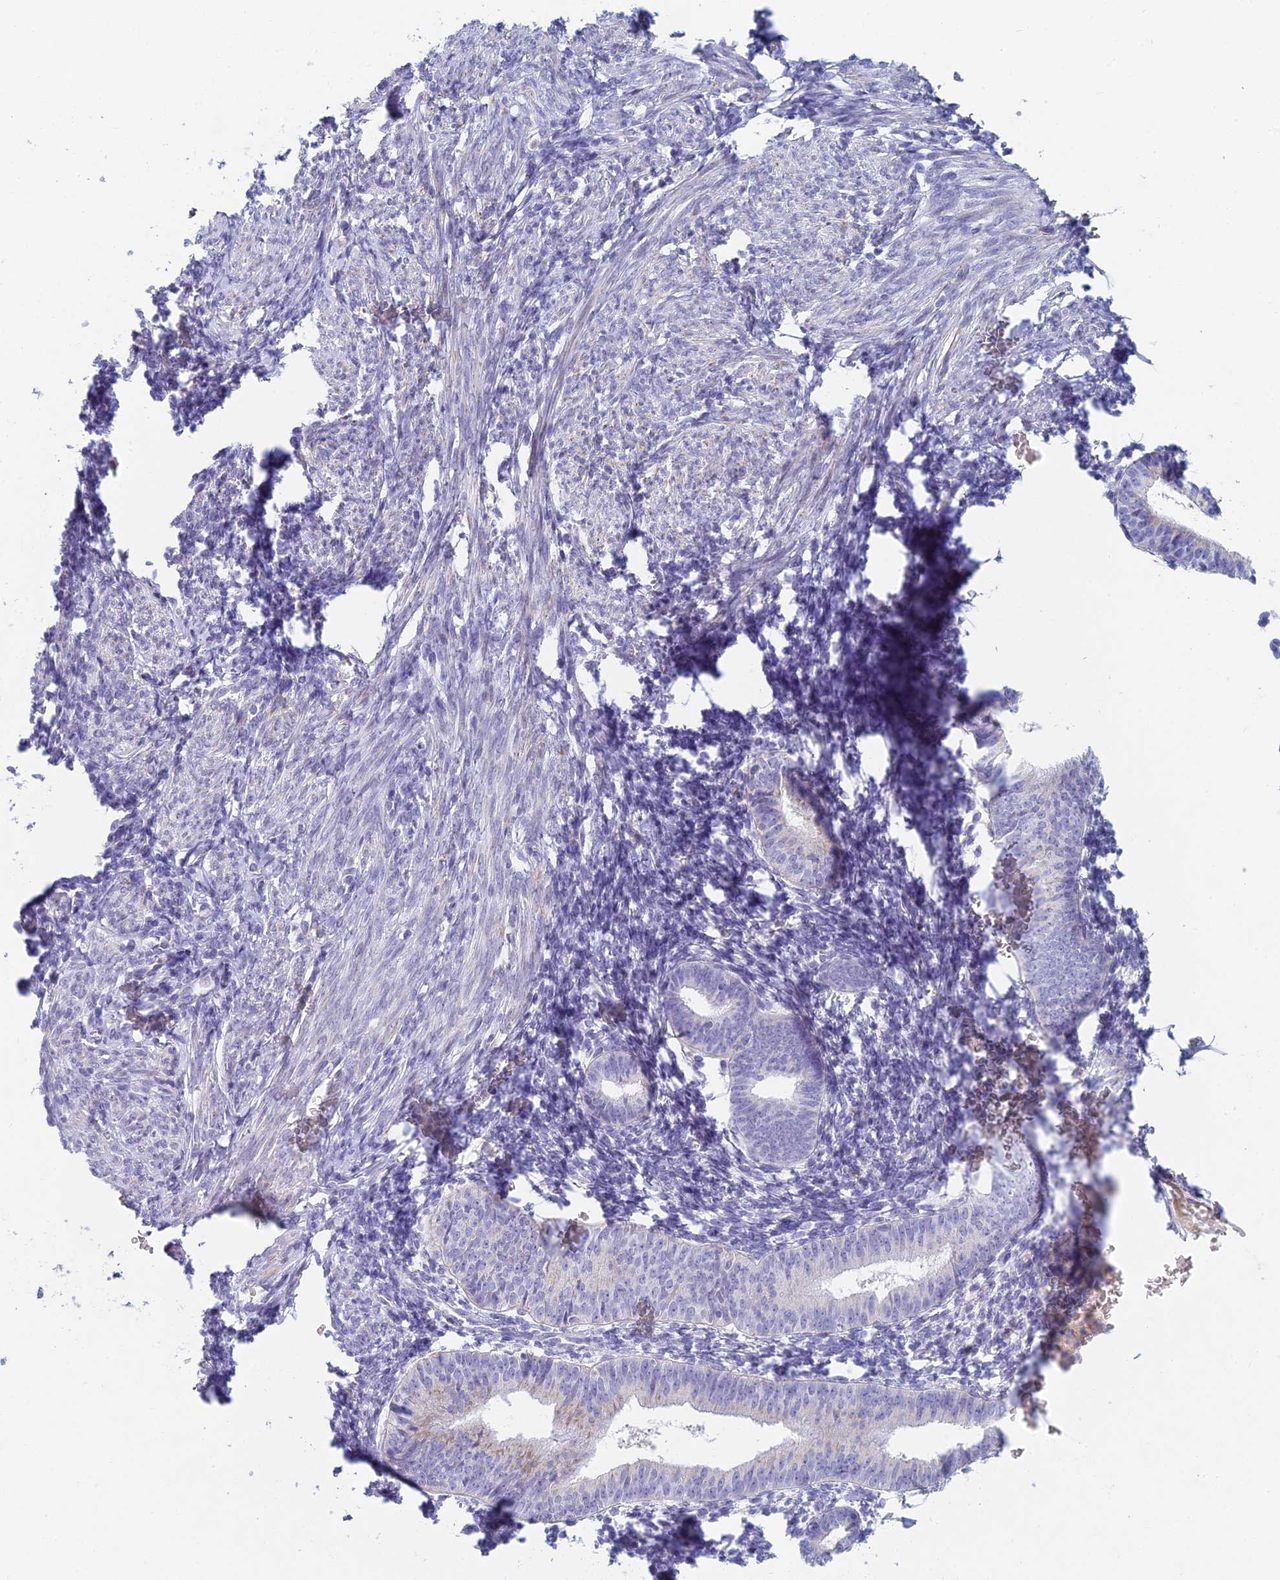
{"staining": {"intensity": "negative", "quantity": "none", "location": "none"}, "tissue": "endometrium", "cell_type": "Cells in endometrial stroma", "image_type": "normal", "snomed": [{"axis": "morphology", "description": "Normal tissue, NOS"}, {"axis": "morphology", "description": "Adenocarcinoma, NOS"}, {"axis": "topography", "description": "Endometrium"}], "caption": "The image demonstrates no significant positivity in cells in endometrial stroma of endometrium. (Brightfield microscopy of DAB immunohistochemistry at high magnification).", "gene": "FERD3L", "patient": {"sex": "female", "age": 57}}